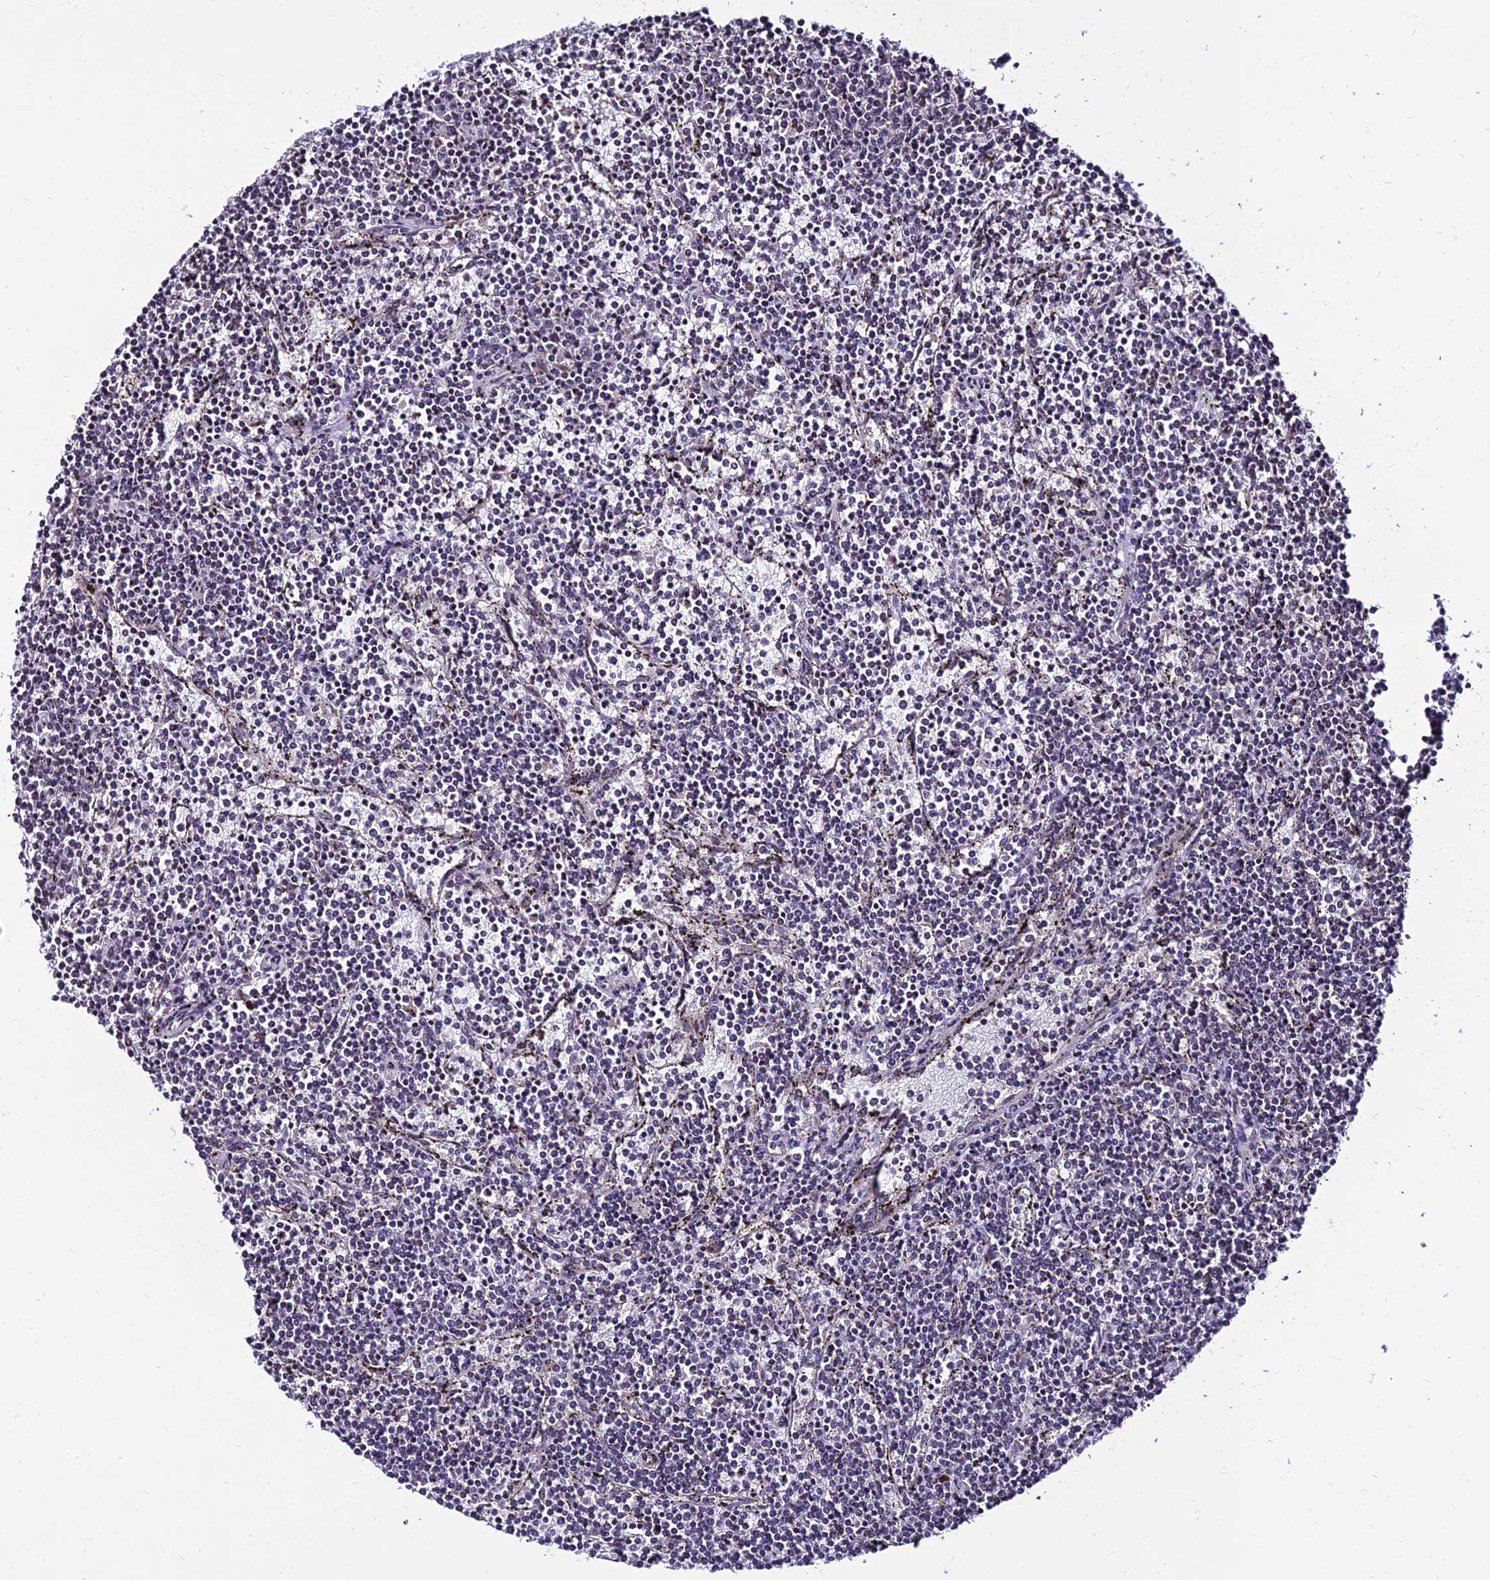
{"staining": {"intensity": "negative", "quantity": "none", "location": "none"}, "tissue": "lymphoma", "cell_type": "Tumor cells", "image_type": "cancer", "snomed": [{"axis": "morphology", "description": "Malignant lymphoma, non-Hodgkin's type, Low grade"}, {"axis": "topography", "description": "Spleen"}], "caption": "IHC of lymphoma shows no staining in tumor cells.", "gene": "CDNF", "patient": {"sex": "female", "age": 50}}